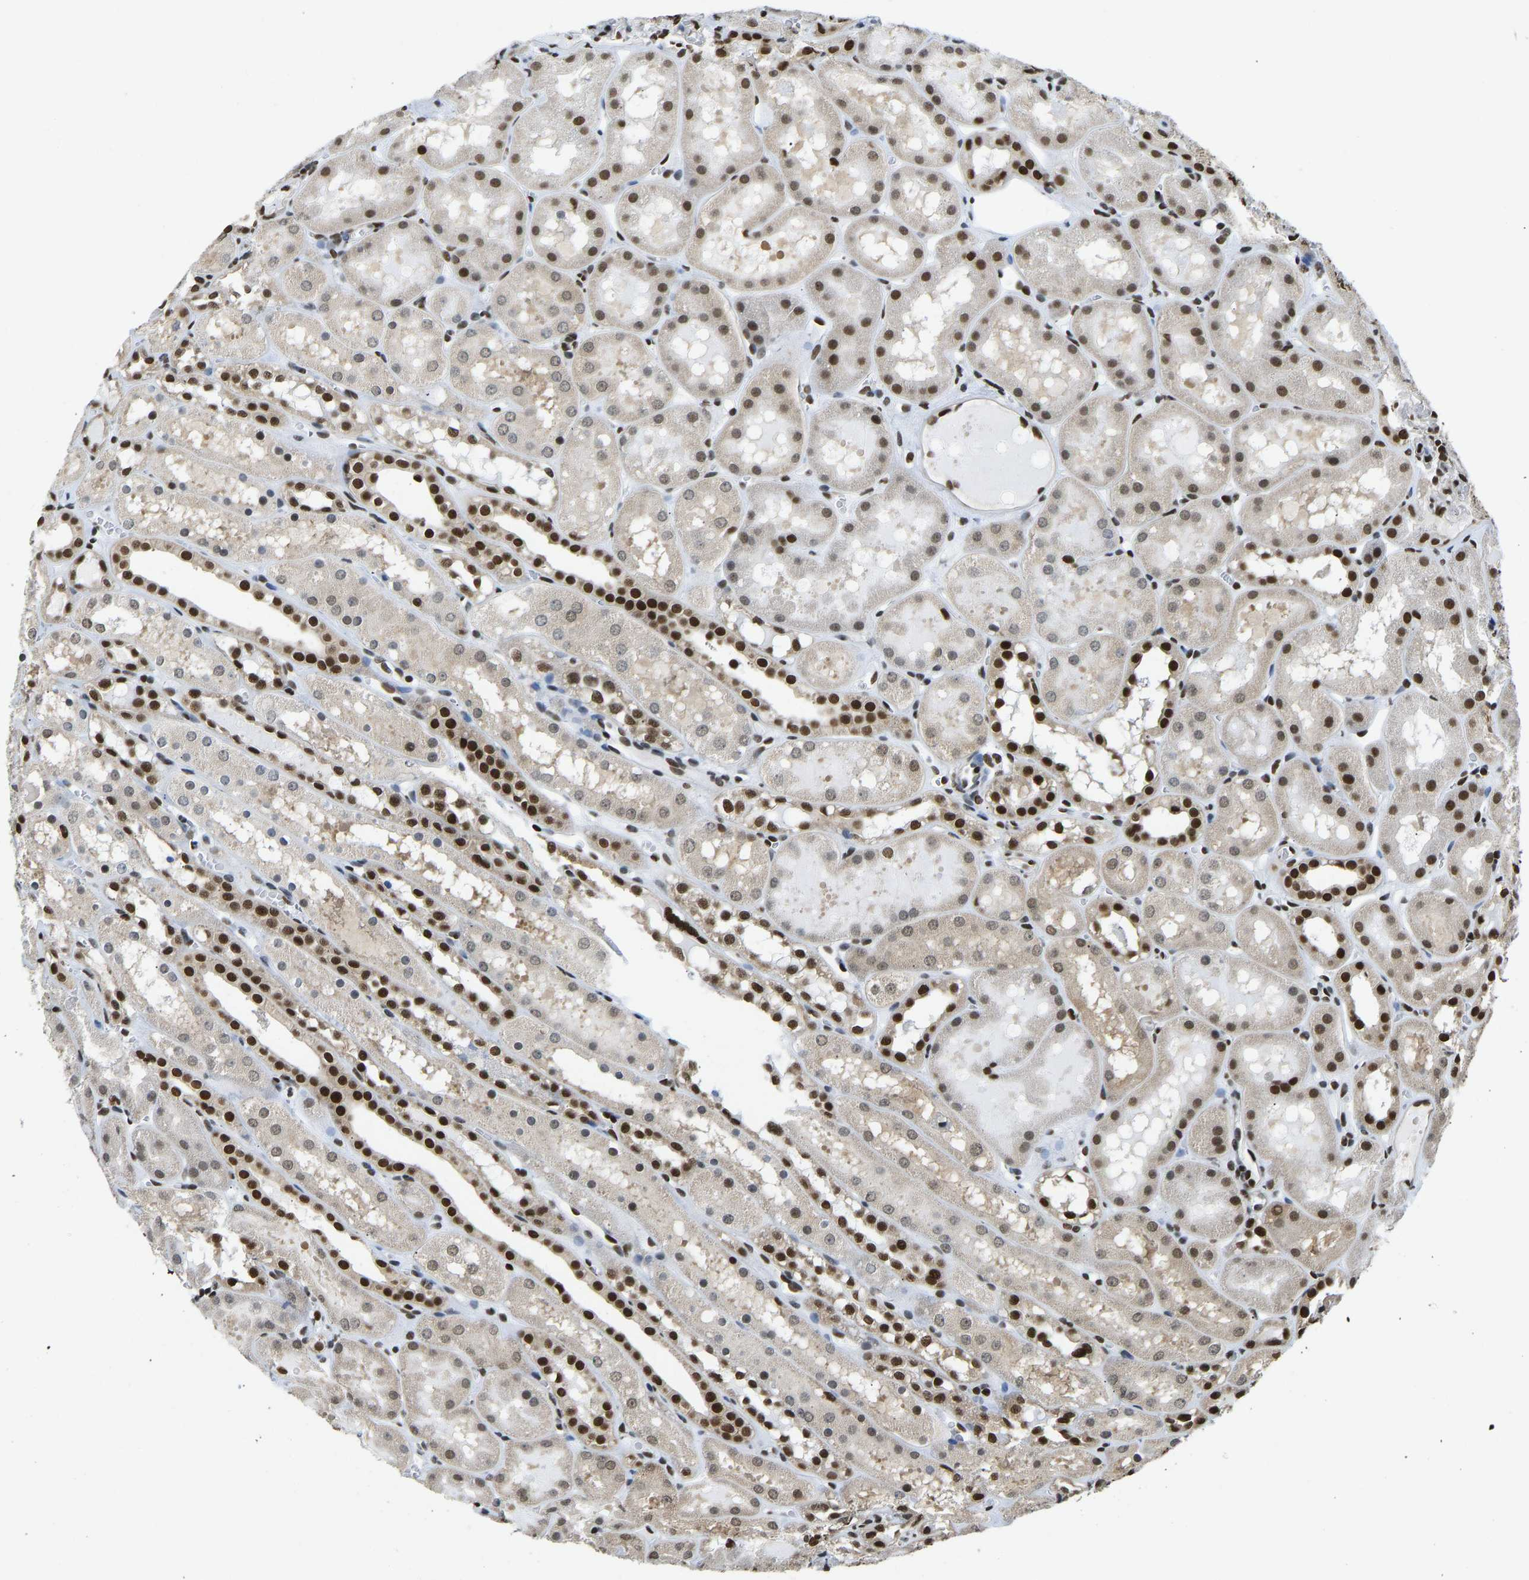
{"staining": {"intensity": "strong", "quantity": "25%-75%", "location": "nuclear"}, "tissue": "kidney", "cell_type": "Cells in glomeruli", "image_type": "normal", "snomed": [{"axis": "morphology", "description": "Normal tissue, NOS"}, {"axis": "topography", "description": "Kidney"}, {"axis": "topography", "description": "Urinary bladder"}], "caption": "A micrograph of human kidney stained for a protein shows strong nuclear brown staining in cells in glomeruli. Using DAB (brown) and hematoxylin (blue) stains, captured at high magnification using brightfield microscopy.", "gene": "ZSCAN20", "patient": {"sex": "male", "age": 16}}